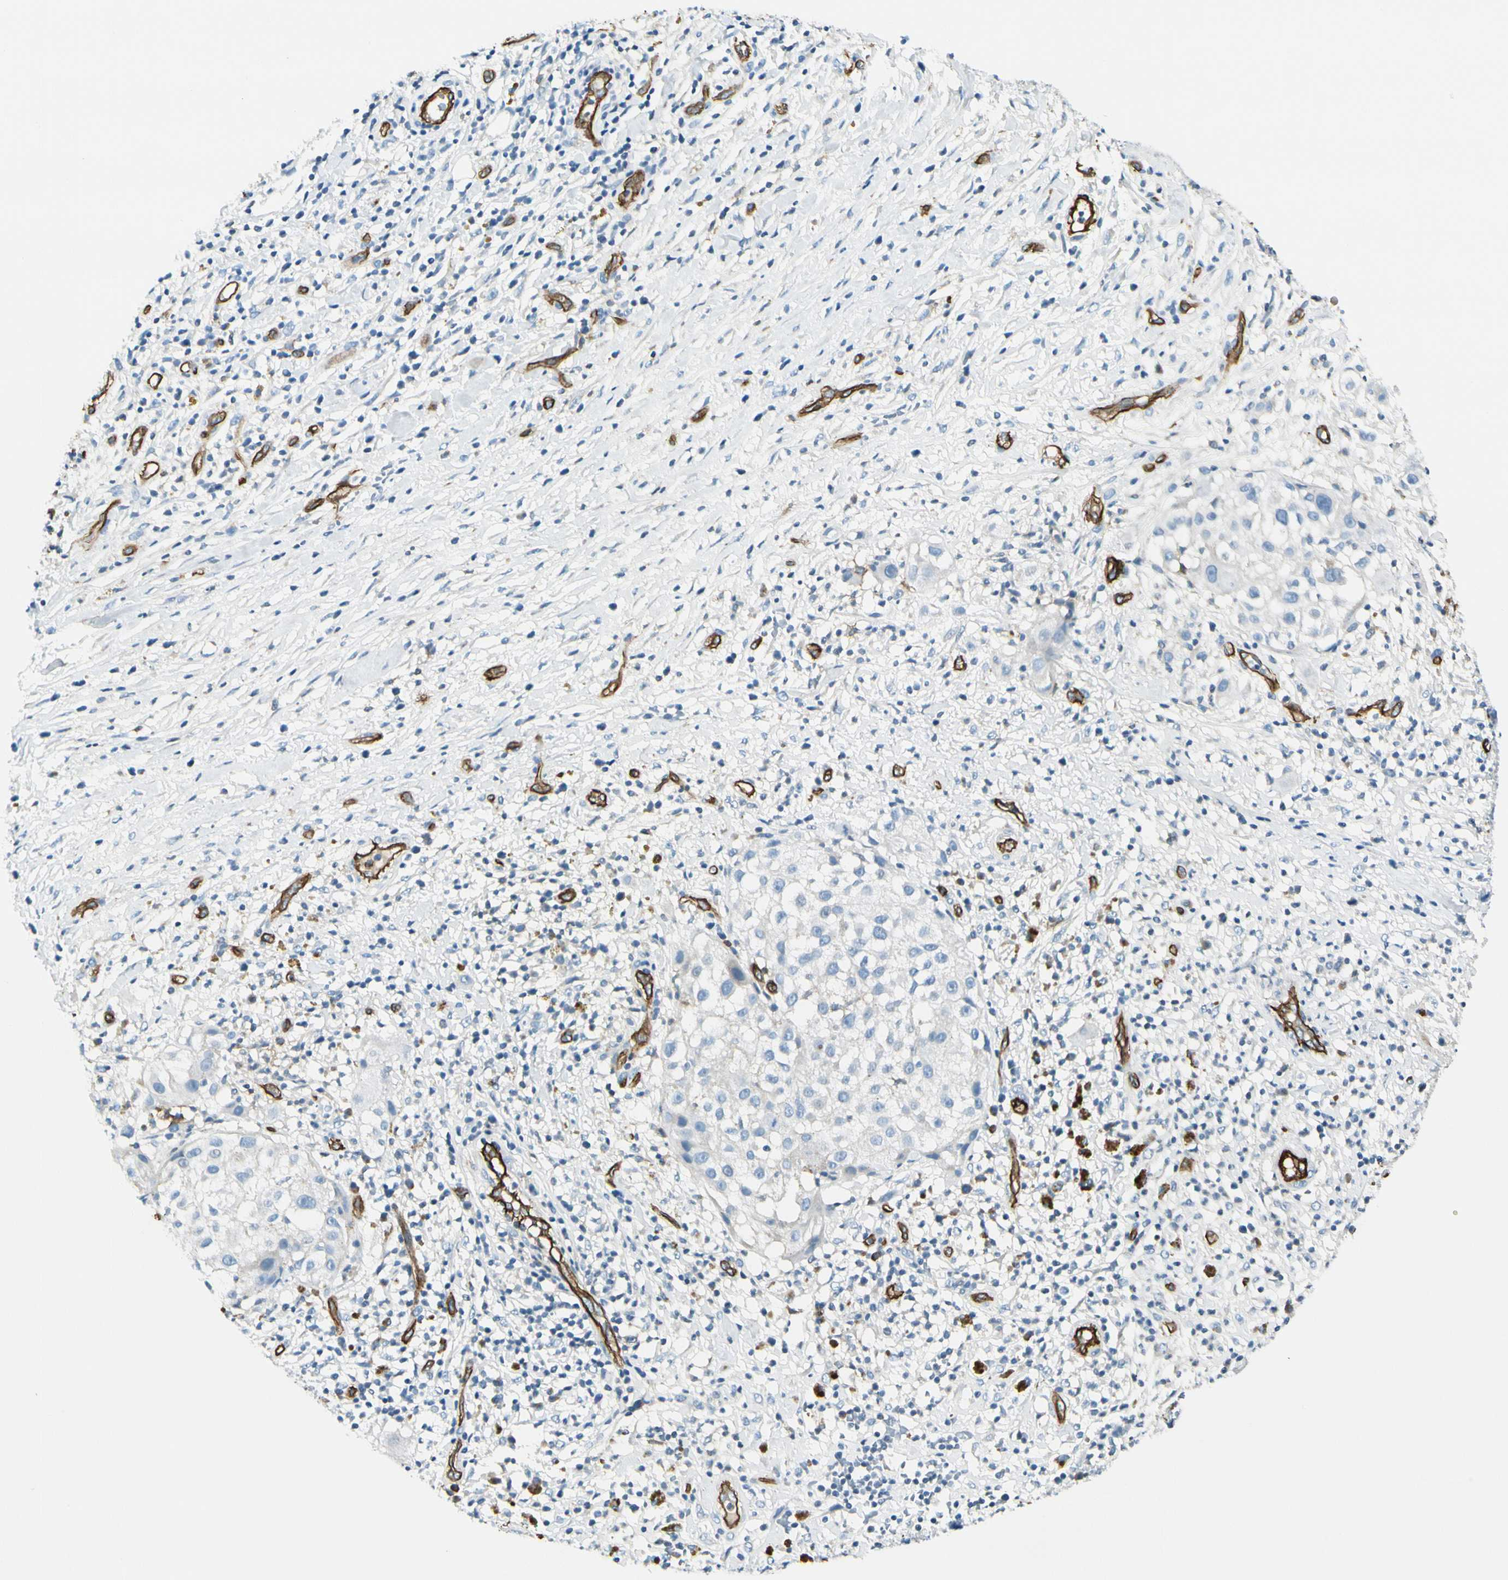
{"staining": {"intensity": "negative", "quantity": "none", "location": "none"}, "tissue": "melanoma", "cell_type": "Tumor cells", "image_type": "cancer", "snomed": [{"axis": "morphology", "description": "Necrosis, NOS"}, {"axis": "morphology", "description": "Malignant melanoma, NOS"}, {"axis": "topography", "description": "Skin"}], "caption": "The immunohistochemistry (IHC) photomicrograph has no significant expression in tumor cells of malignant melanoma tissue.", "gene": "CD93", "patient": {"sex": "female", "age": 87}}